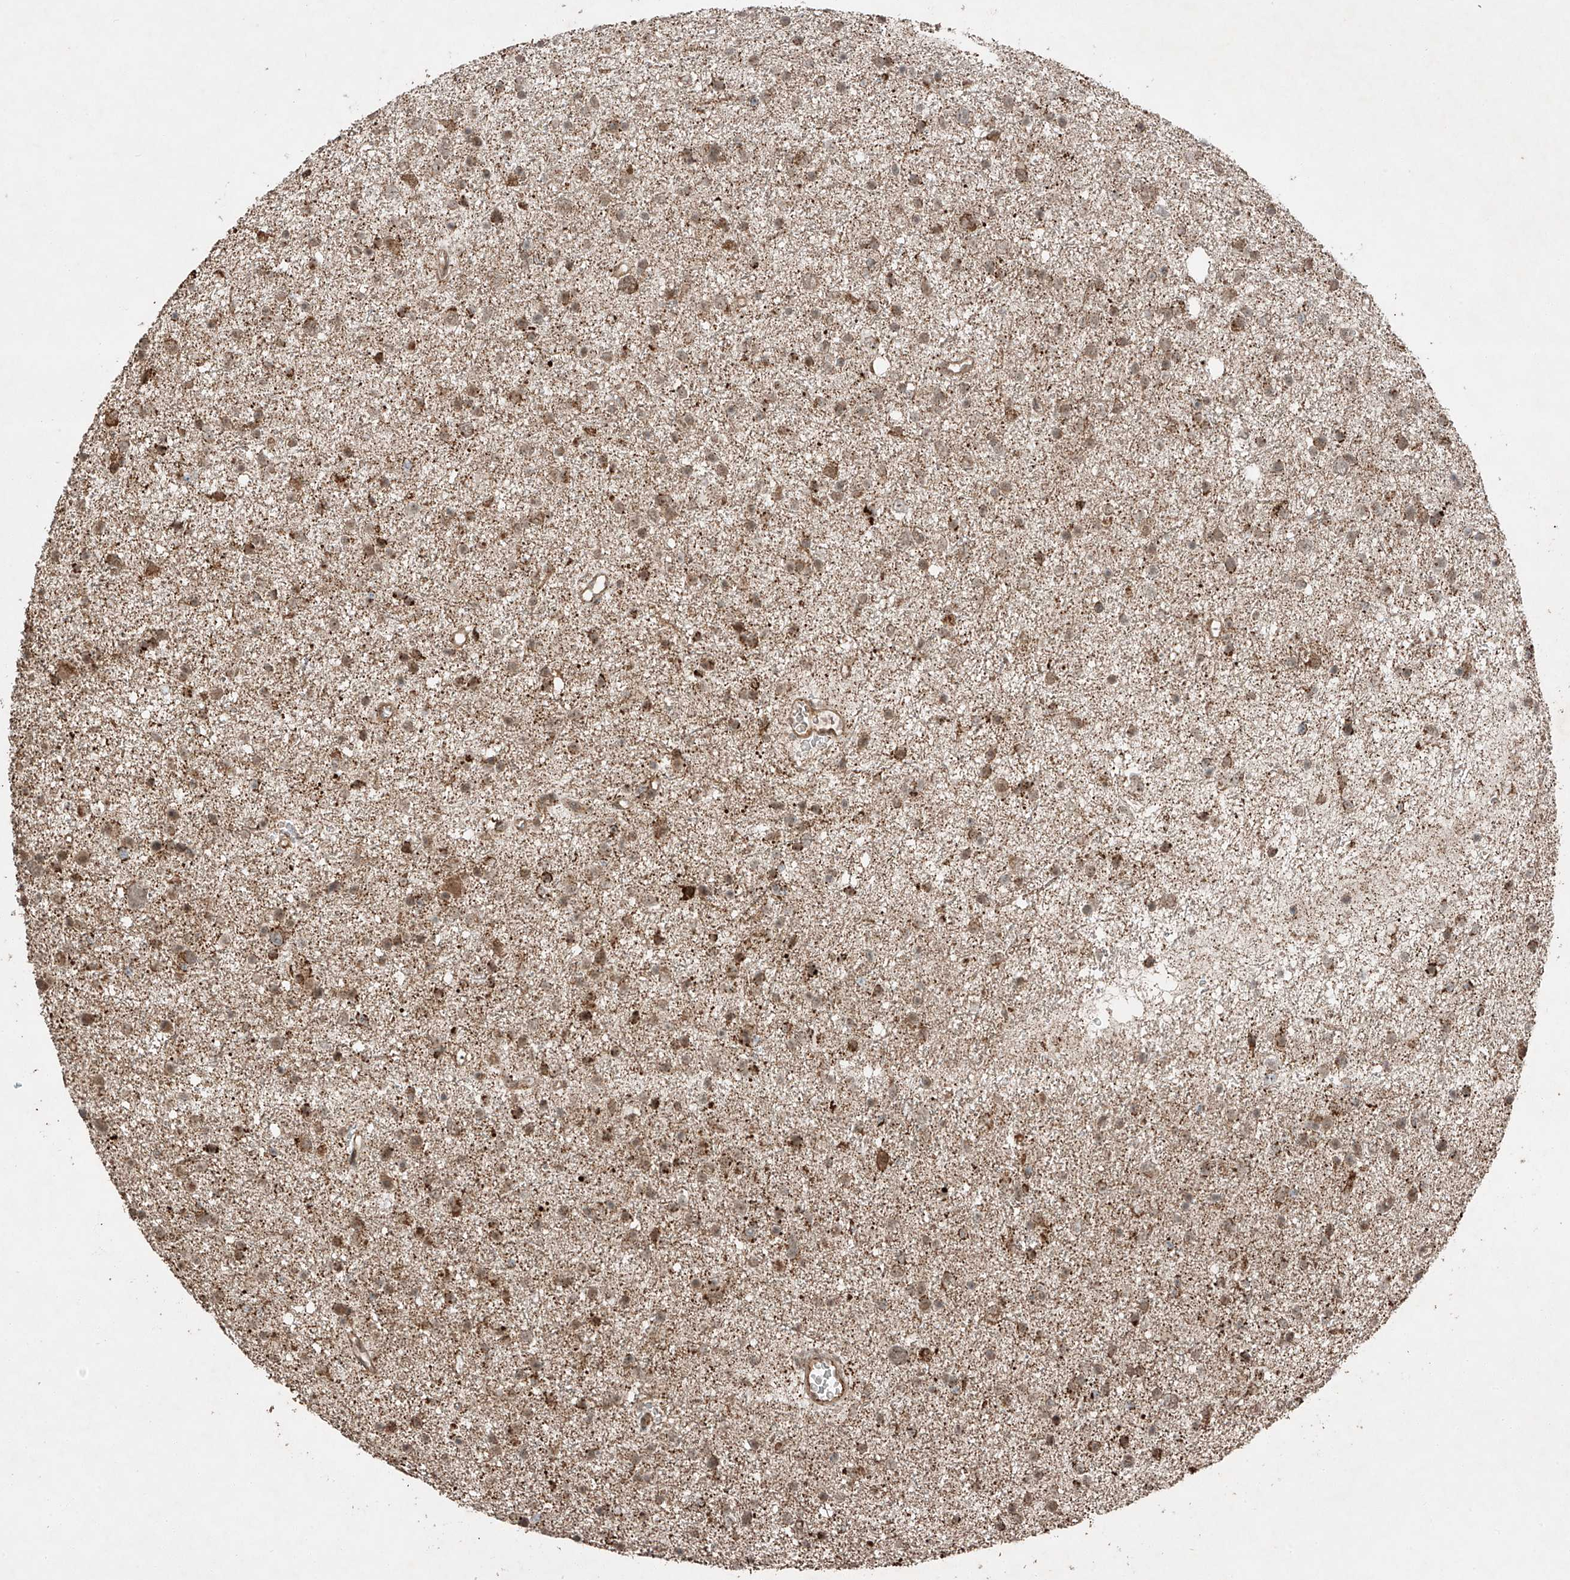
{"staining": {"intensity": "moderate", "quantity": "25%-75%", "location": "cytoplasmic/membranous,nuclear"}, "tissue": "glioma", "cell_type": "Tumor cells", "image_type": "cancer", "snomed": [{"axis": "morphology", "description": "Glioma, malignant, Low grade"}, {"axis": "topography", "description": "Brain"}], "caption": "The image exhibits staining of malignant low-grade glioma, revealing moderate cytoplasmic/membranous and nuclear protein staining (brown color) within tumor cells.", "gene": "ZNF620", "patient": {"sex": "female", "age": 37}}